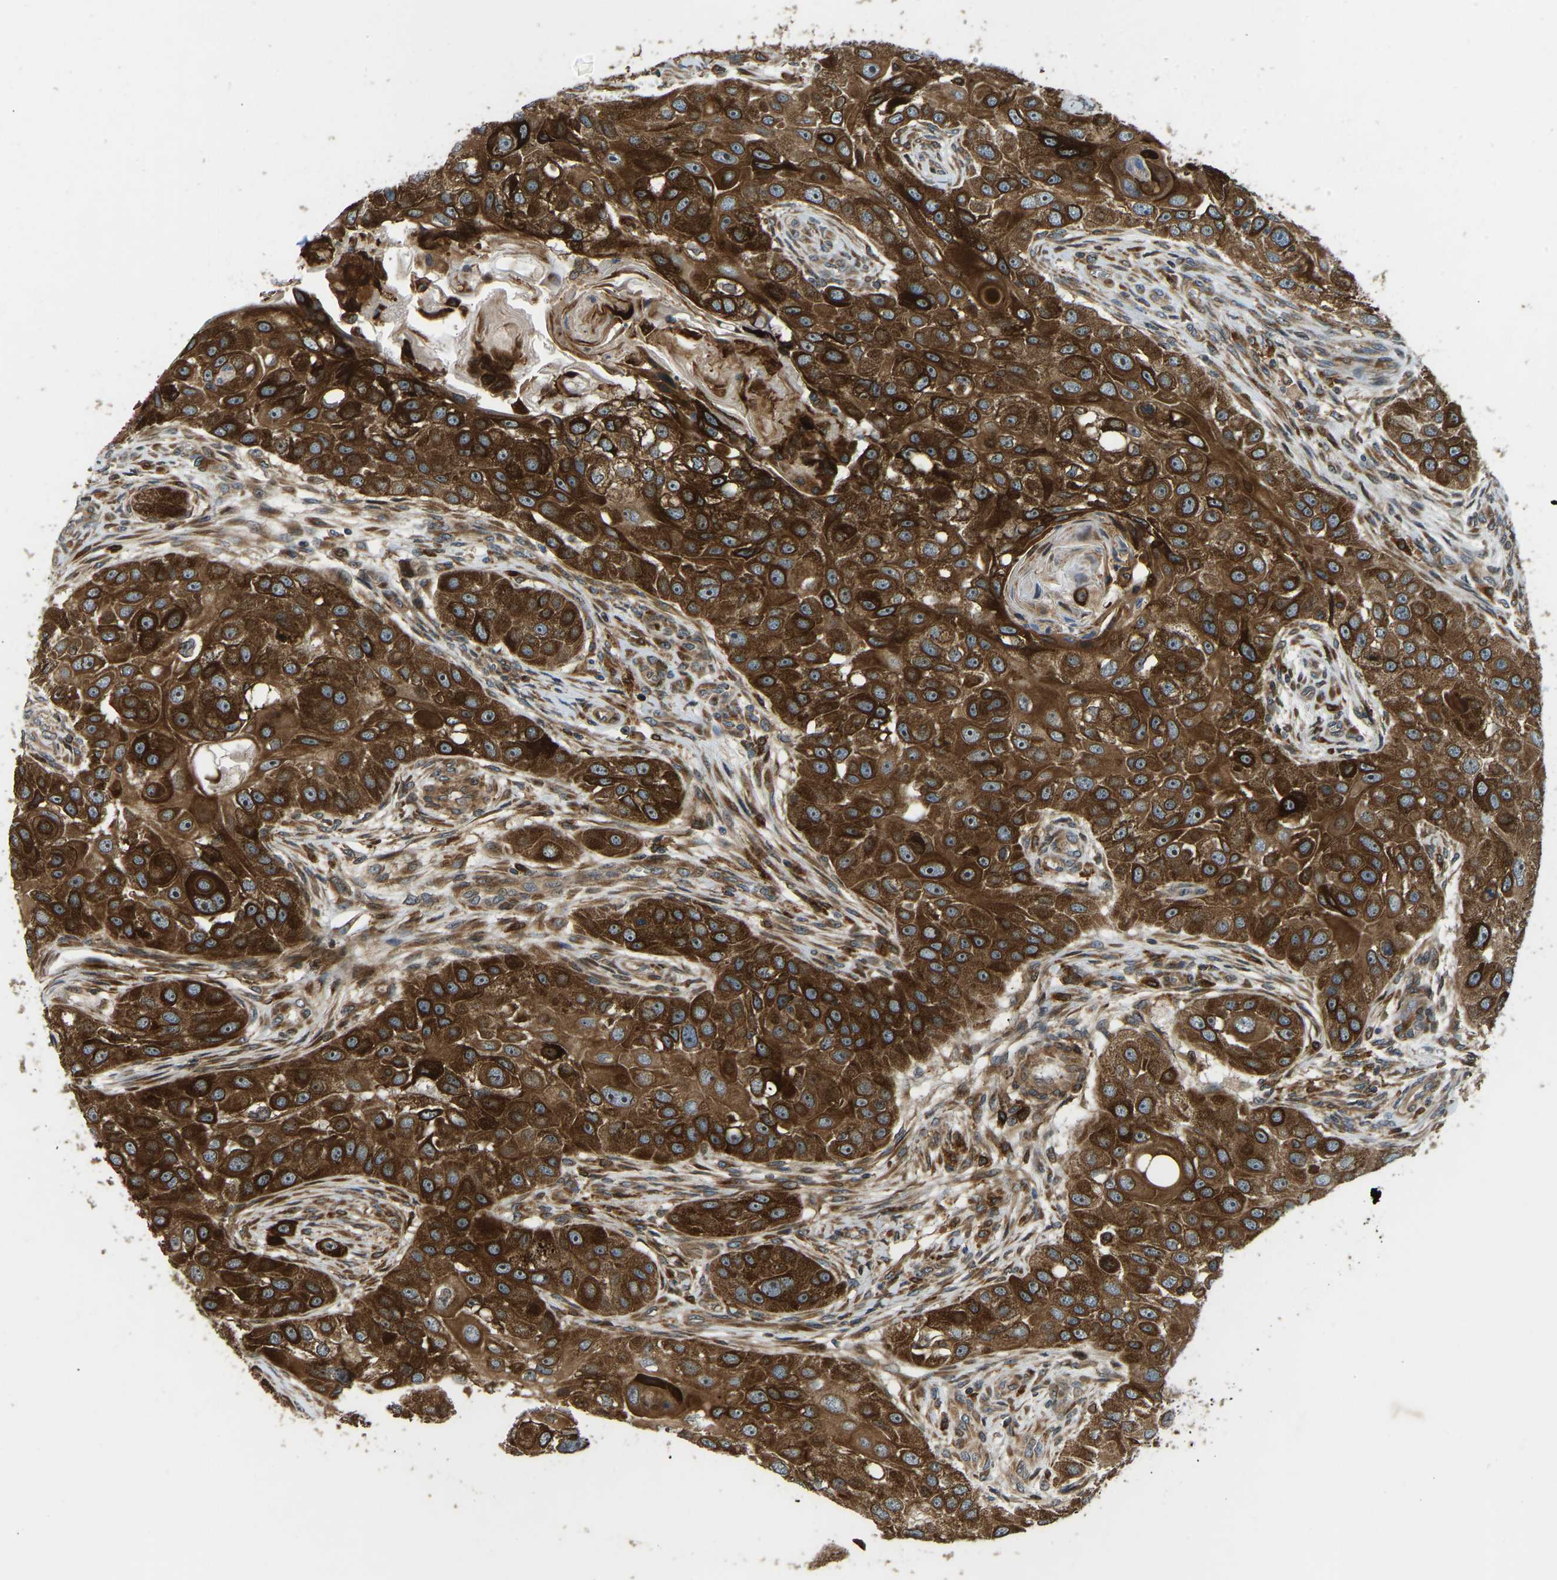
{"staining": {"intensity": "strong", "quantity": ">75%", "location": "cytoplasmic/membranous"}, "tissue": "head and neck cancer", "cell_type": "Tumor cells", "image_type": "cancer", "snomed": [{"axis": "morphology", "description": "Normal tissue, NOS"}, {"axis": "morphology", "description": "Squamous cell carcinoma, NOS"}, {"axis": "topography", "description": "Skeletal muscle"}, {"axis": "topography", "description": "Head-Neck"}], "caption": "Head and neck cancer (squamous cell carcinoma) was stained to show a protein in brown. There is high levels of strong cytoplasmic/membranous expression in about >75% of tumor cells.", "gene": "OS9", "patient": {"sex": "male", "age": 51}}